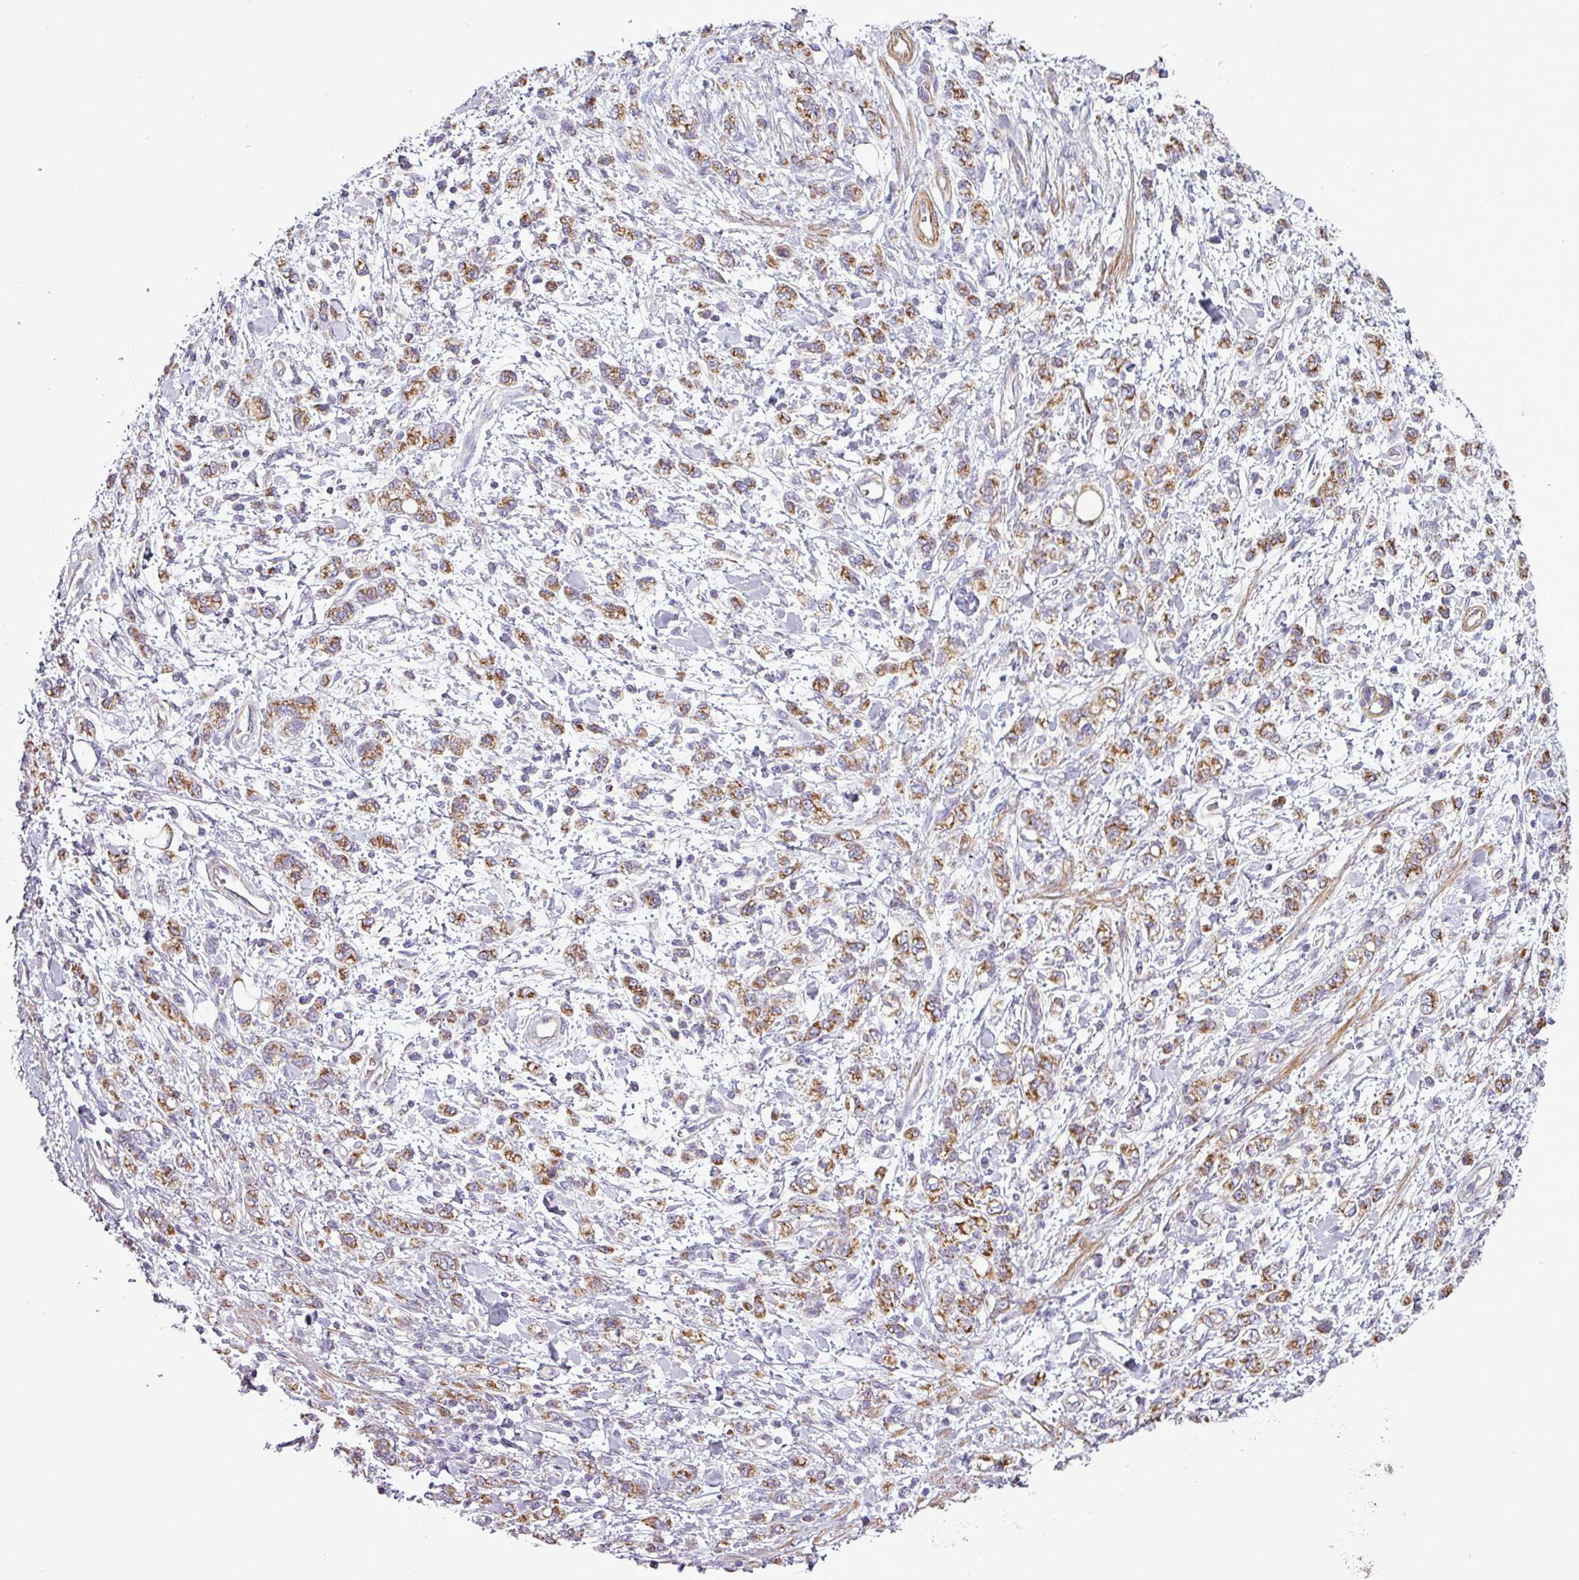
{"staining": {"intensity": "moderate", "quantity": ">75%", "location": "cytoplasmic/membranous"}, "tissue": "stomach cancer", "cell_type": "Tumor cells", "image_type": "cancer", "snomed": [{"axis": "morphology", "description": "Adenocarcinoma, NOS"}, {"axis": "topography", "description": "Stomach"}], "caption": "High-power microscopy captured an immunohistochemistry (IHC) micrograph of adenocarcinoma (stomach), revealing moderate cytoplasmic/membranous expression in approximately >75% of tumor cells. The protein of interest is stained brown, and the nuclei are stained in blue (DAB (3,3'-diaminobenzidine) IHC with brightfield microscopy, high magnification).", "gene": "BTN2A2", "patient": {"sex": "male", "age": 77}}